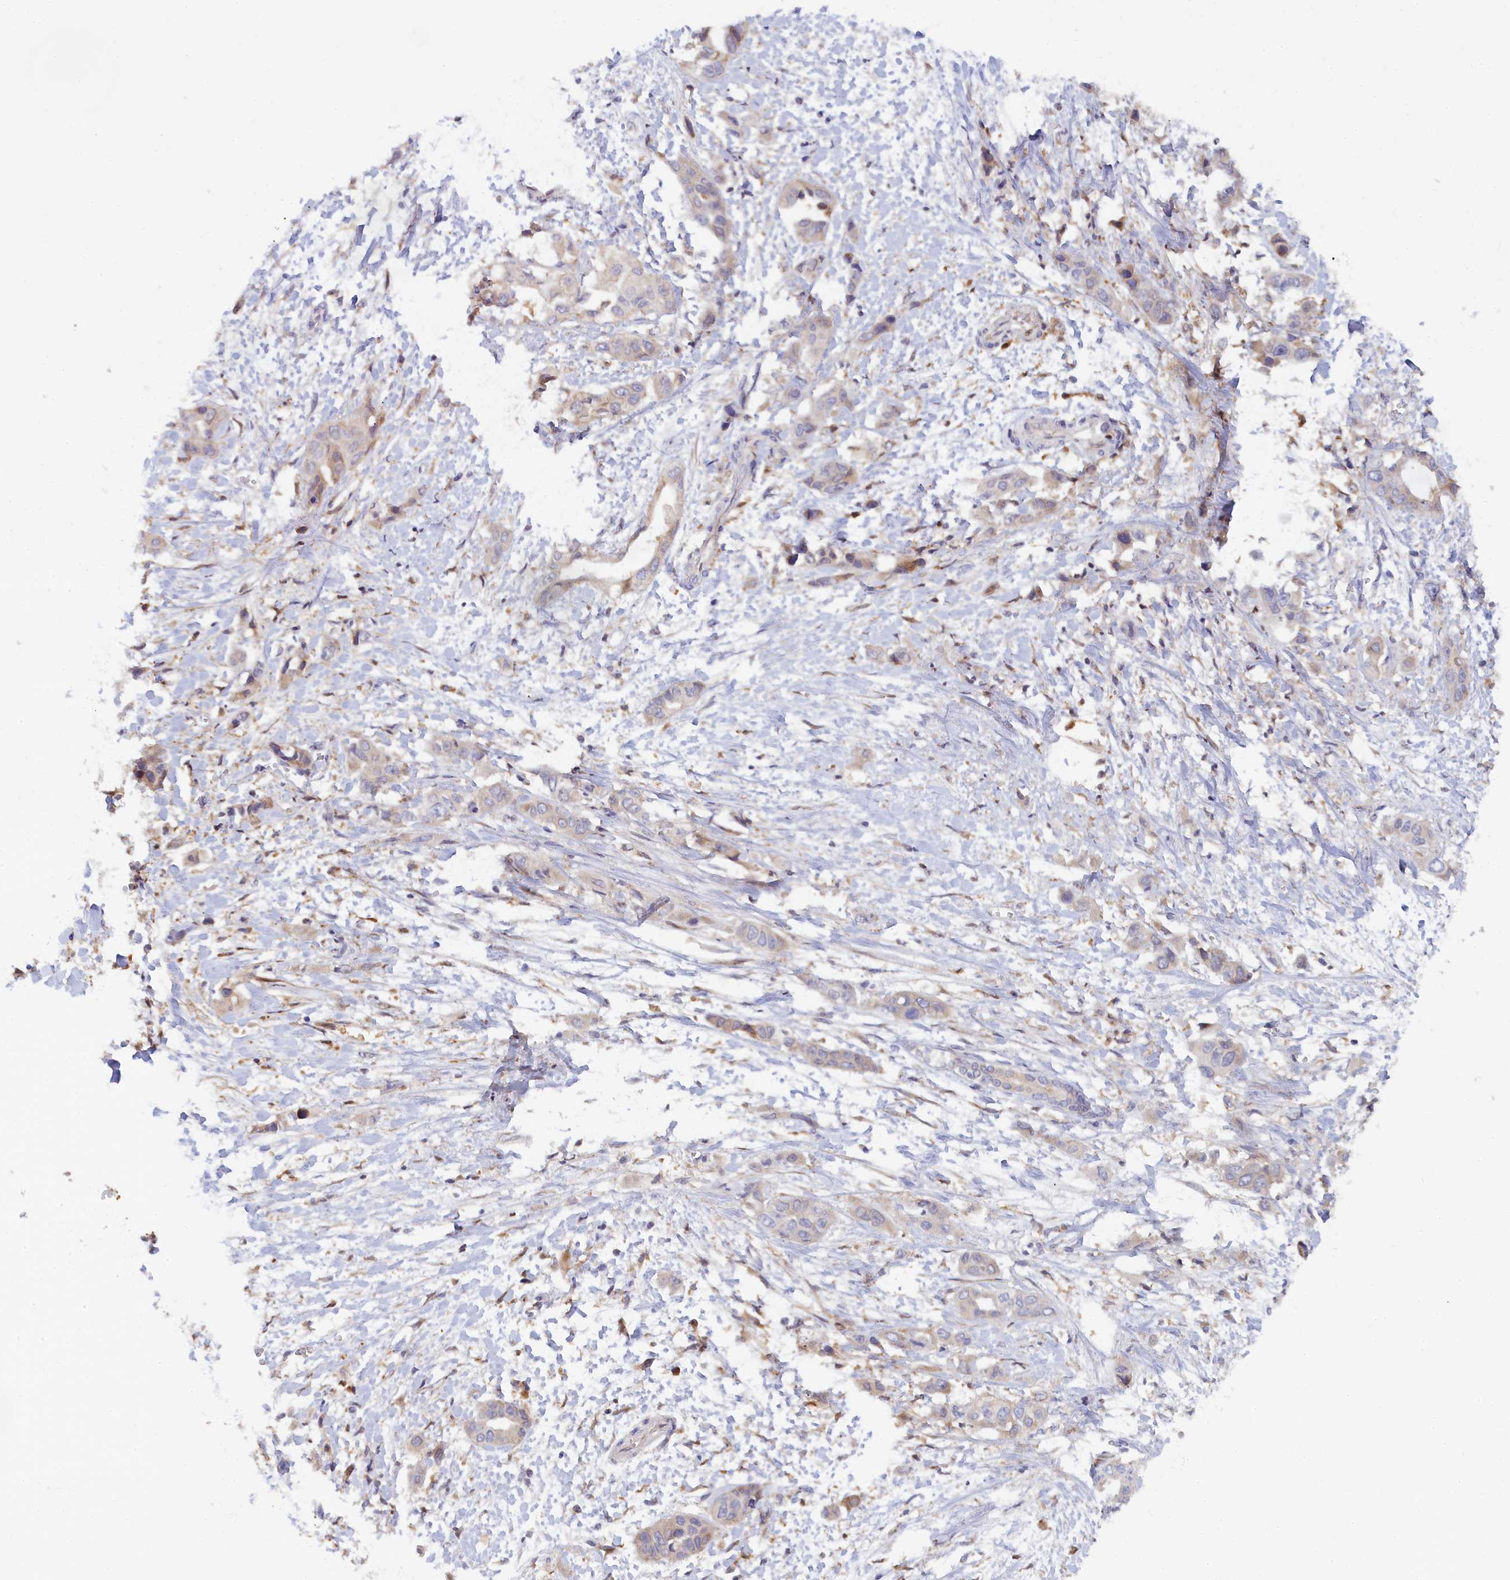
{"staining": {"intensity": "negative", "quantity": "none", "location": "none"}, "tissue": "liver cancer", "cell_type": "Tumor cells", "image_type": "cancer", "snomed": [{"axis": "morphology", "description": "Cholangiocarcinoma"}, {"axis": "topography", "description": "Liver"}], "caption": "This histopathology image is of liver cholangiocarcinoma stained with IHC to label a protein in brown with the nuclei are counter-stained blue. There is no positivity in tumor cells.", "gene": "SPATA5L1", "patient": {"sex": "female", "age": 52}}